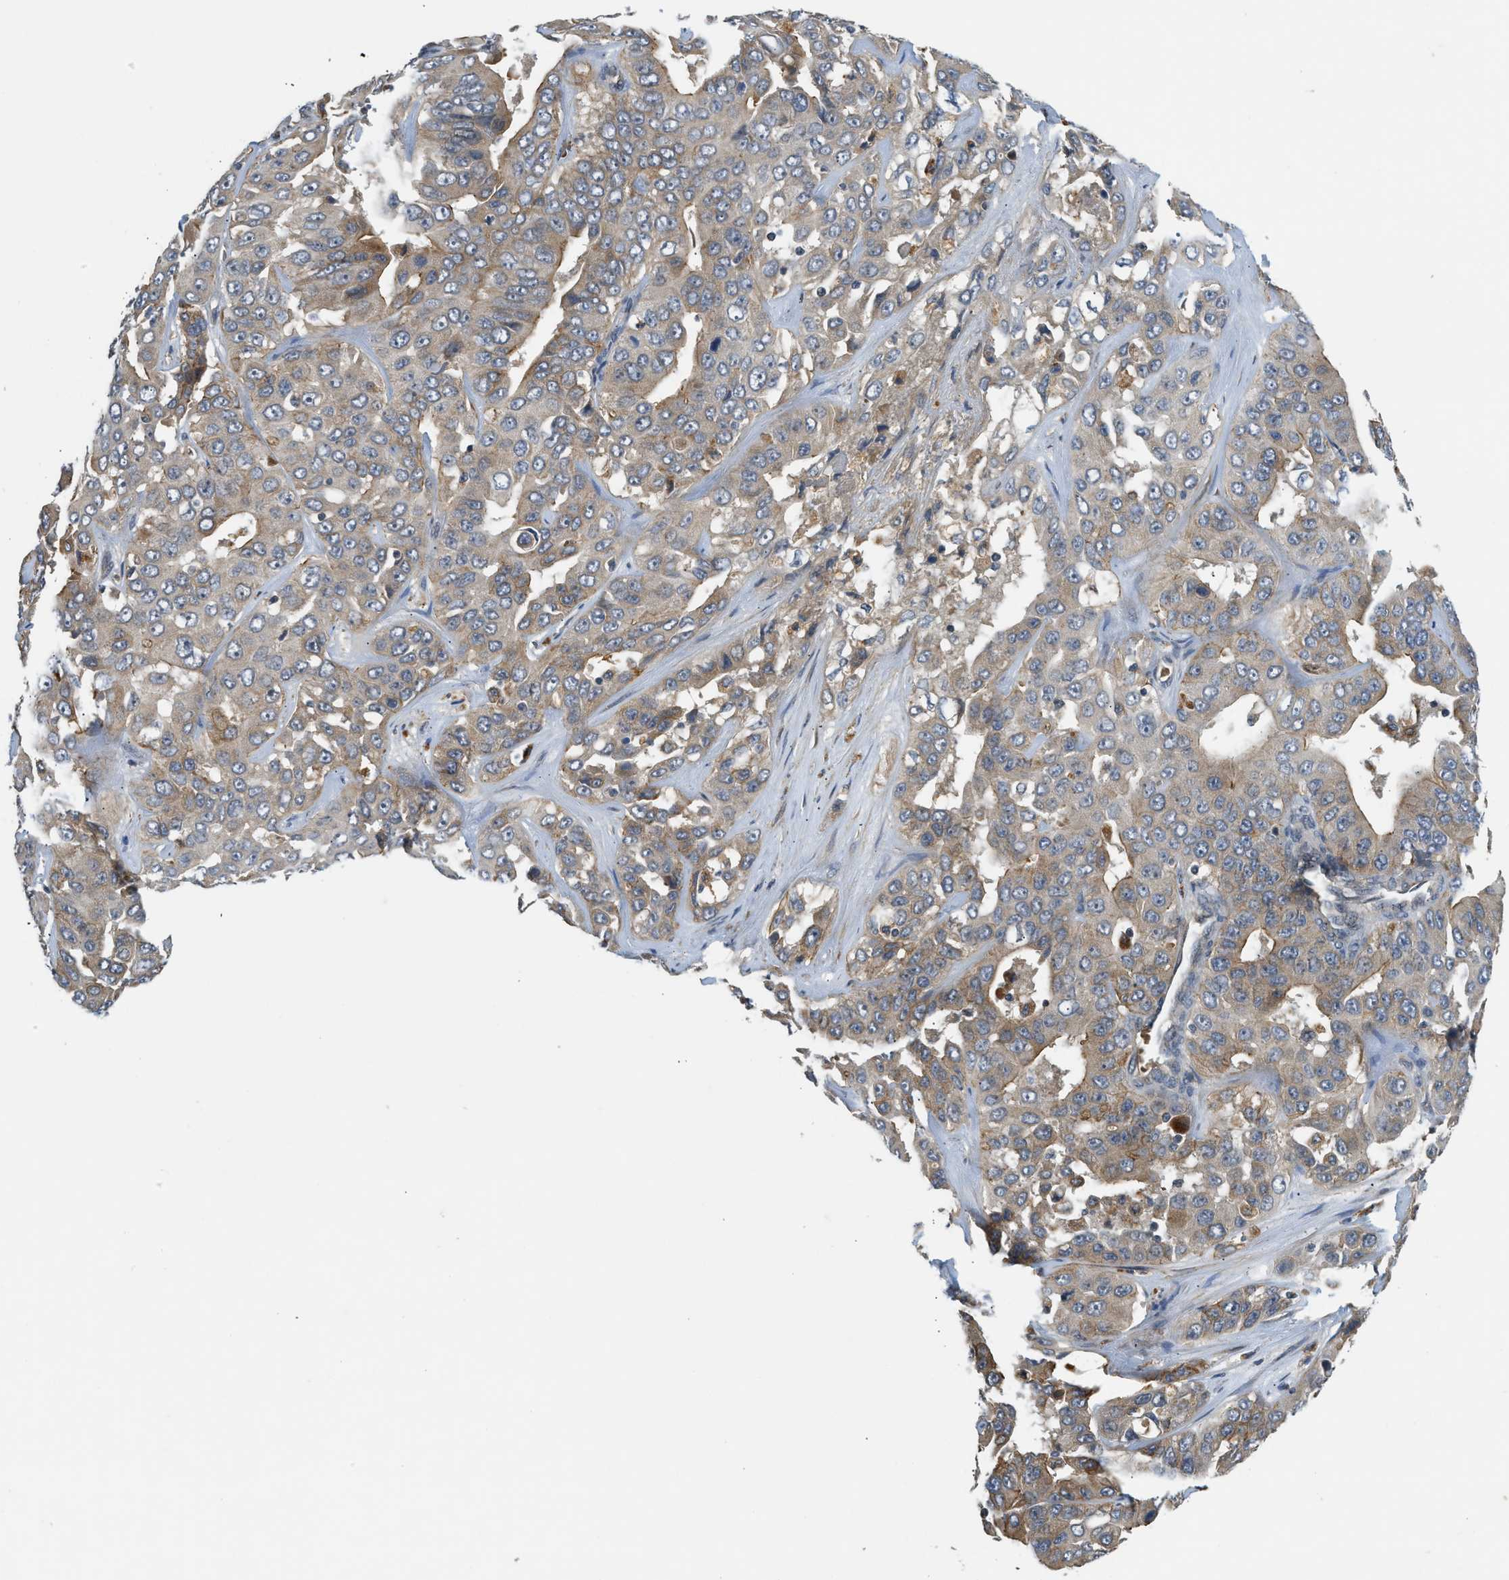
{"staining": {"intensity": "moderate", "quantity": "<25%", "location": "cytoplasmic/membranous"}, "tissue": "liver cancer", "cell_type": "Tumor cells", "image_type": "cancer", "snomed": [{"axis": "morphology", "description": "Cholangiocarcinoma"}, {"axis": "topography", "description": "Liver"}], "caption": "Liver cancer stained with immunohistochemistry (IHC) displays moderate cytoplasmic/membranous expression in about <25% of tumor cells. (Stains: DAB in brown, nuclei in blue, Microscopy: brightfield microscopy at high magnification).", "gene": "ADCY8", "patient": {"sex": "female", "age": 52}}